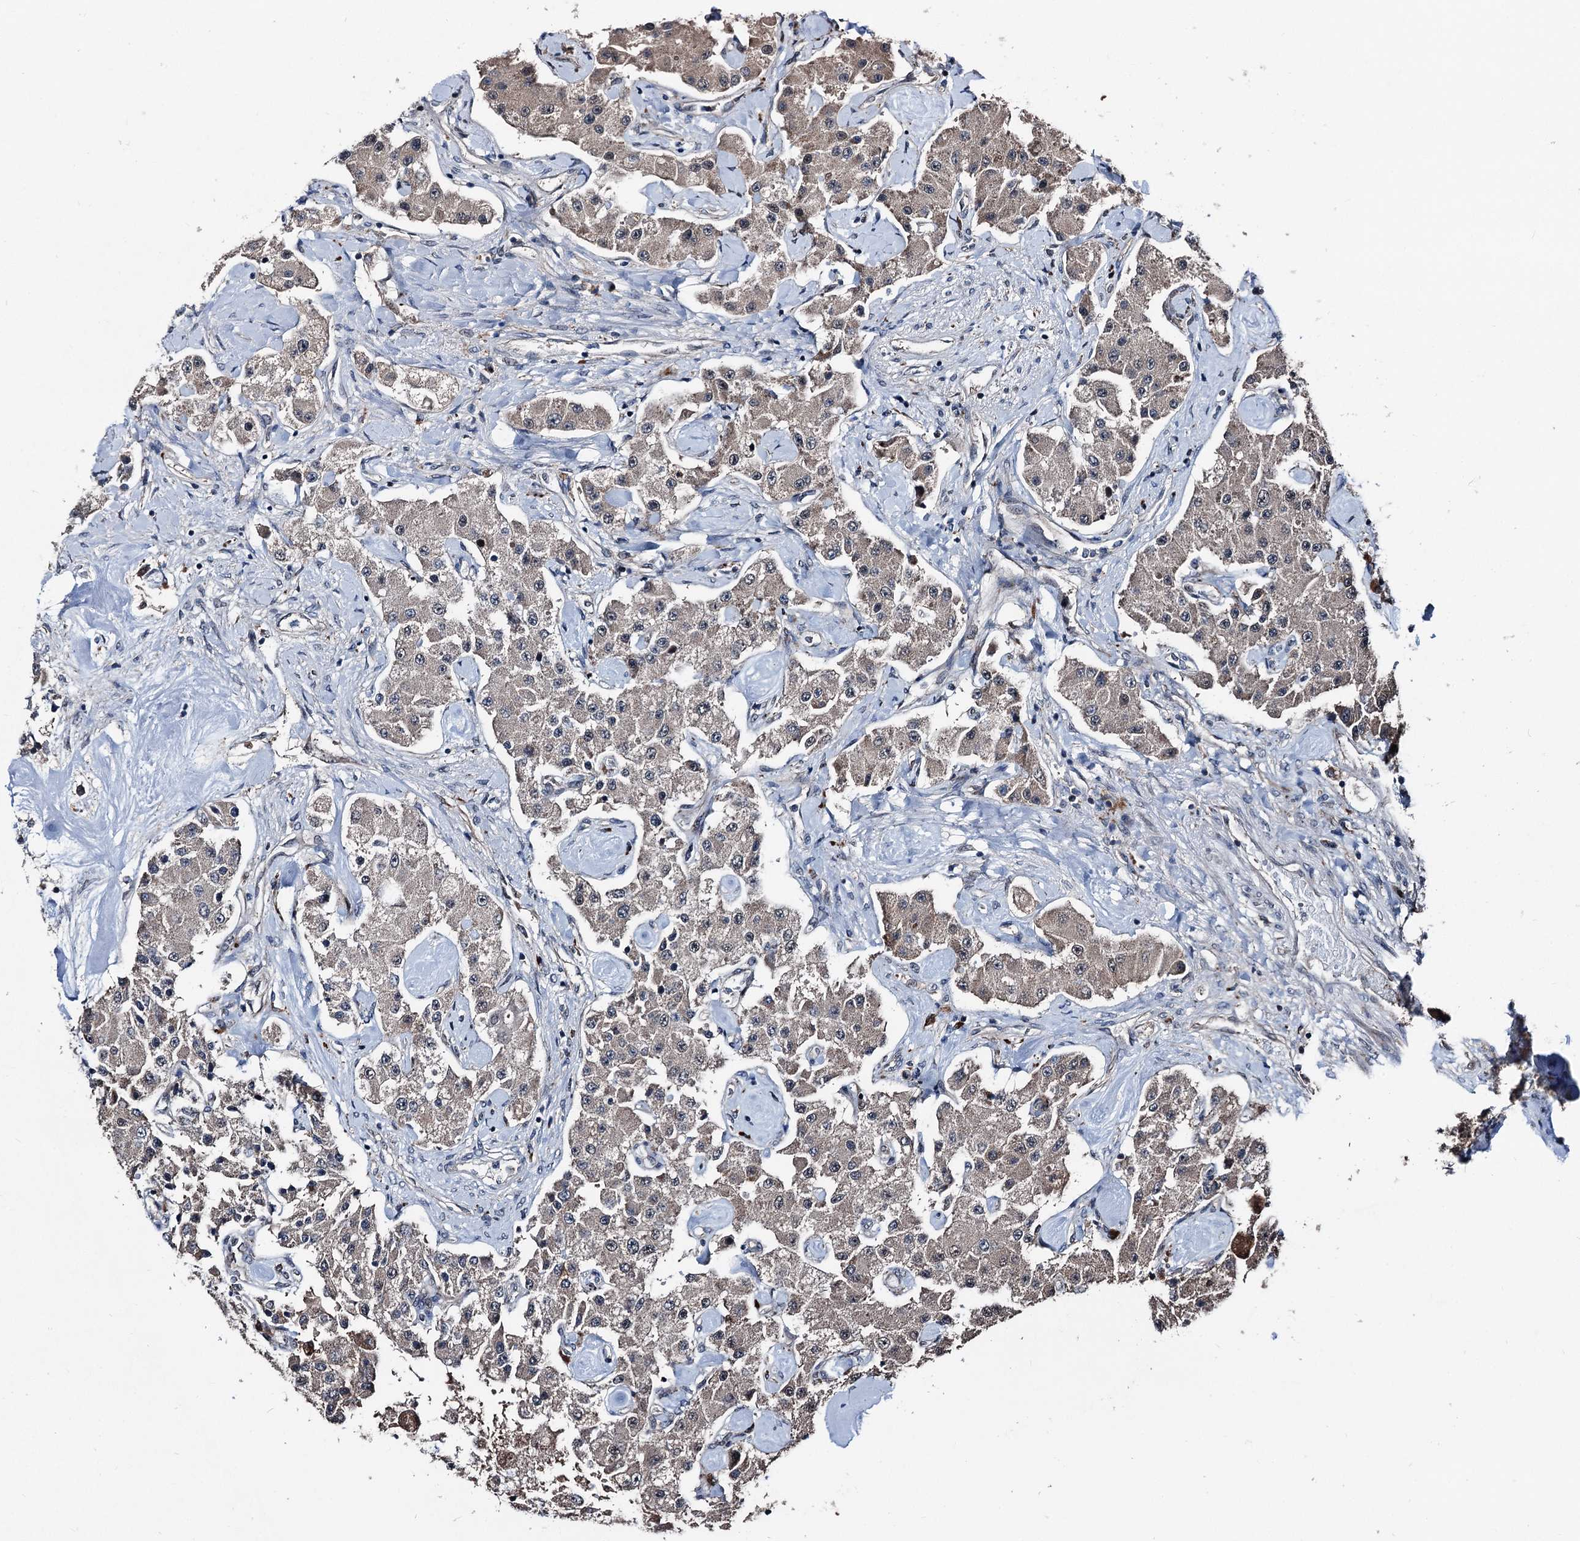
{"staining": {"intensity": "negative", "quantity": "none", "location": "none"}, "tissue": "carcinoid", "cell_type": "Tumor cells", "image_type": "cancer", "snomed": [{"axis": "morphology", "description": "Carcinoid, malignant, NOS"}, {"axis": "topography", "description": "Pancreas"}], "caption": "This is an immunohistochemistry photomicrograph of human carcinoid (malignant). There is no positivity in tumor cells.", "gene": "PSMD13", "patient": {"sex": "male", "age": 41}}